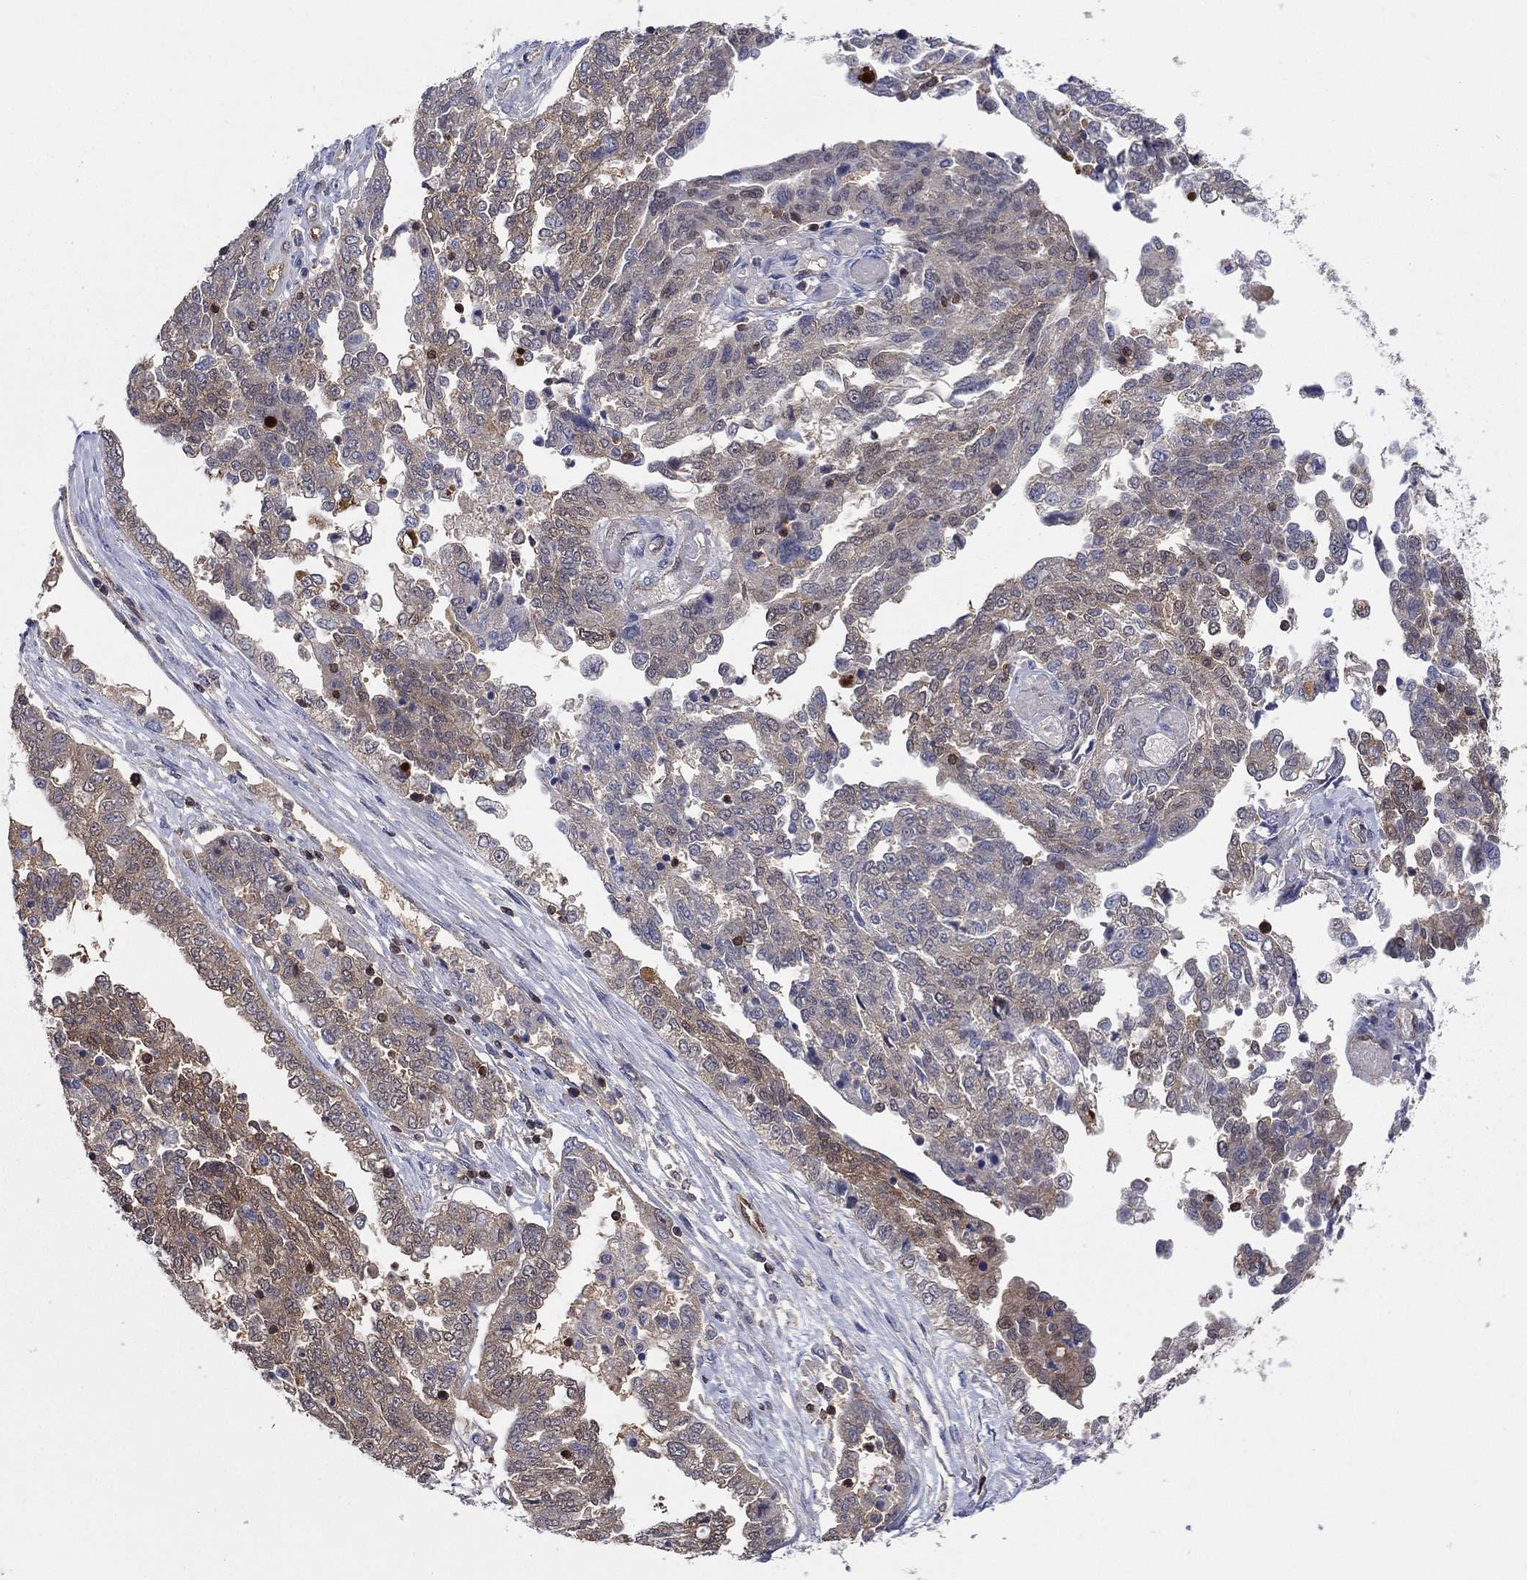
{"staining": {"intensity": "moderate", "quantity": "<25%", "location": "cytoplasmic/membranous"}, "tissue": "ovarian cancer", "cell_type": "Tumor cells", "image_type": "cancer", "snomed": [{"axis": "morphology", "description": "Cystadenocarcinoma, serous, NOS"}, {"axis": "topography", "description": "Ovary"}], "caption": "Protein expression analysis of human ovarian serous cystadenocarcinoma reveals moderate cytoplasmic/membranous expression in approximately <25% of tumor cells.", "gene": "AGFG2", "patient": {"sex": "female", "age": 67}}